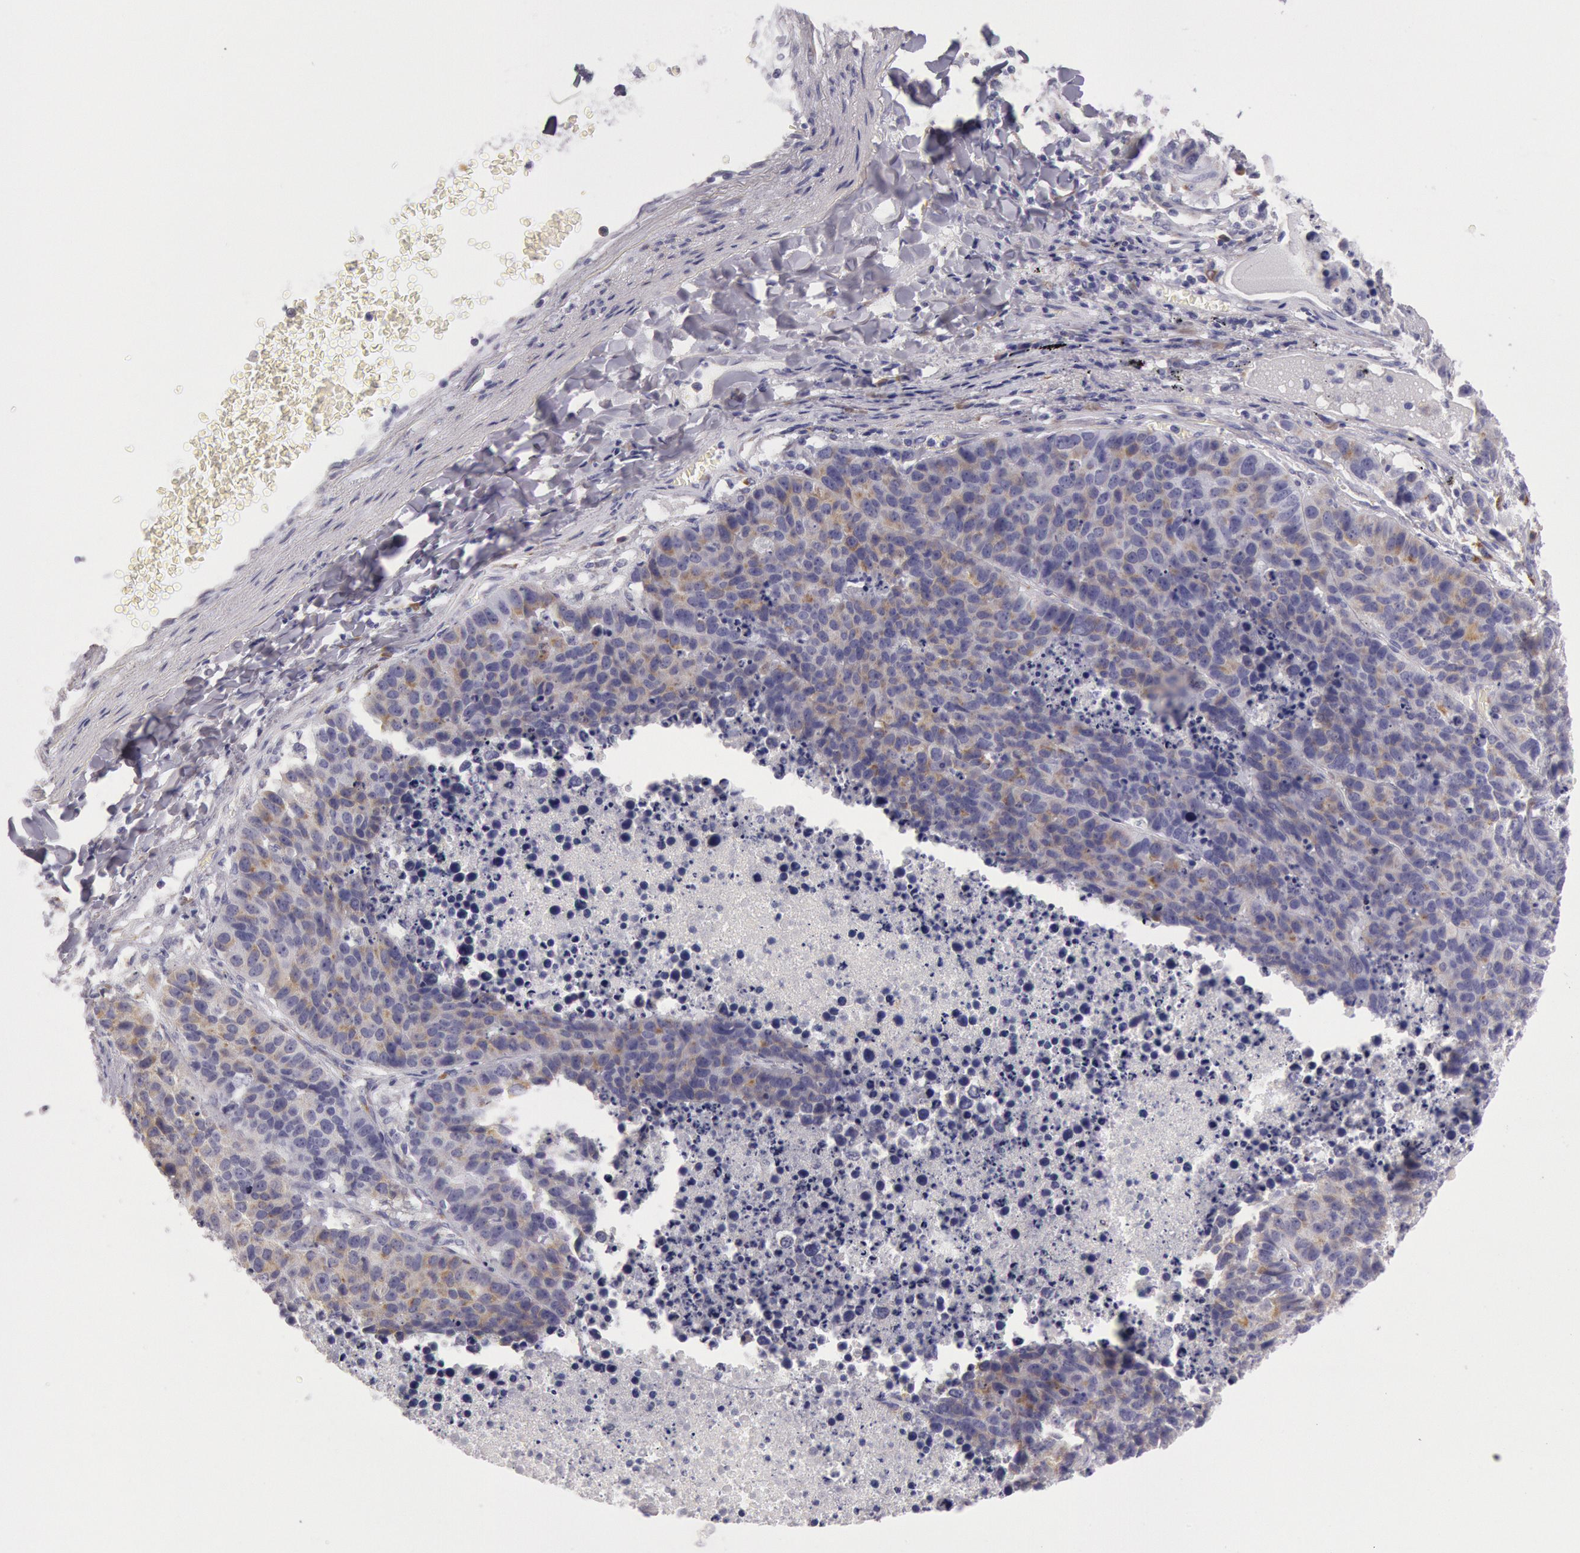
{"staining": {"intensity": "weak", "quantity": "25%-75%", "location": "cytoplasmic/membranous"}, "tissue": "lung cancer", "cell_type": "Tumor cells", "image_type": "cancer", "snomed": [{"axis": "morphology", "description": "Carcinoid, malignant, NOS"}, {"axis": "topography", "description": "Lung"}], "caption": "Immunohistochemical staining of human lung malignant carcinoid shows low levels of weak cytoplasmic/membranous expression in about 25%-75% of tumor cells.", "gene": "CIDEB", "patient": {"sex": "male", "age": 60}}